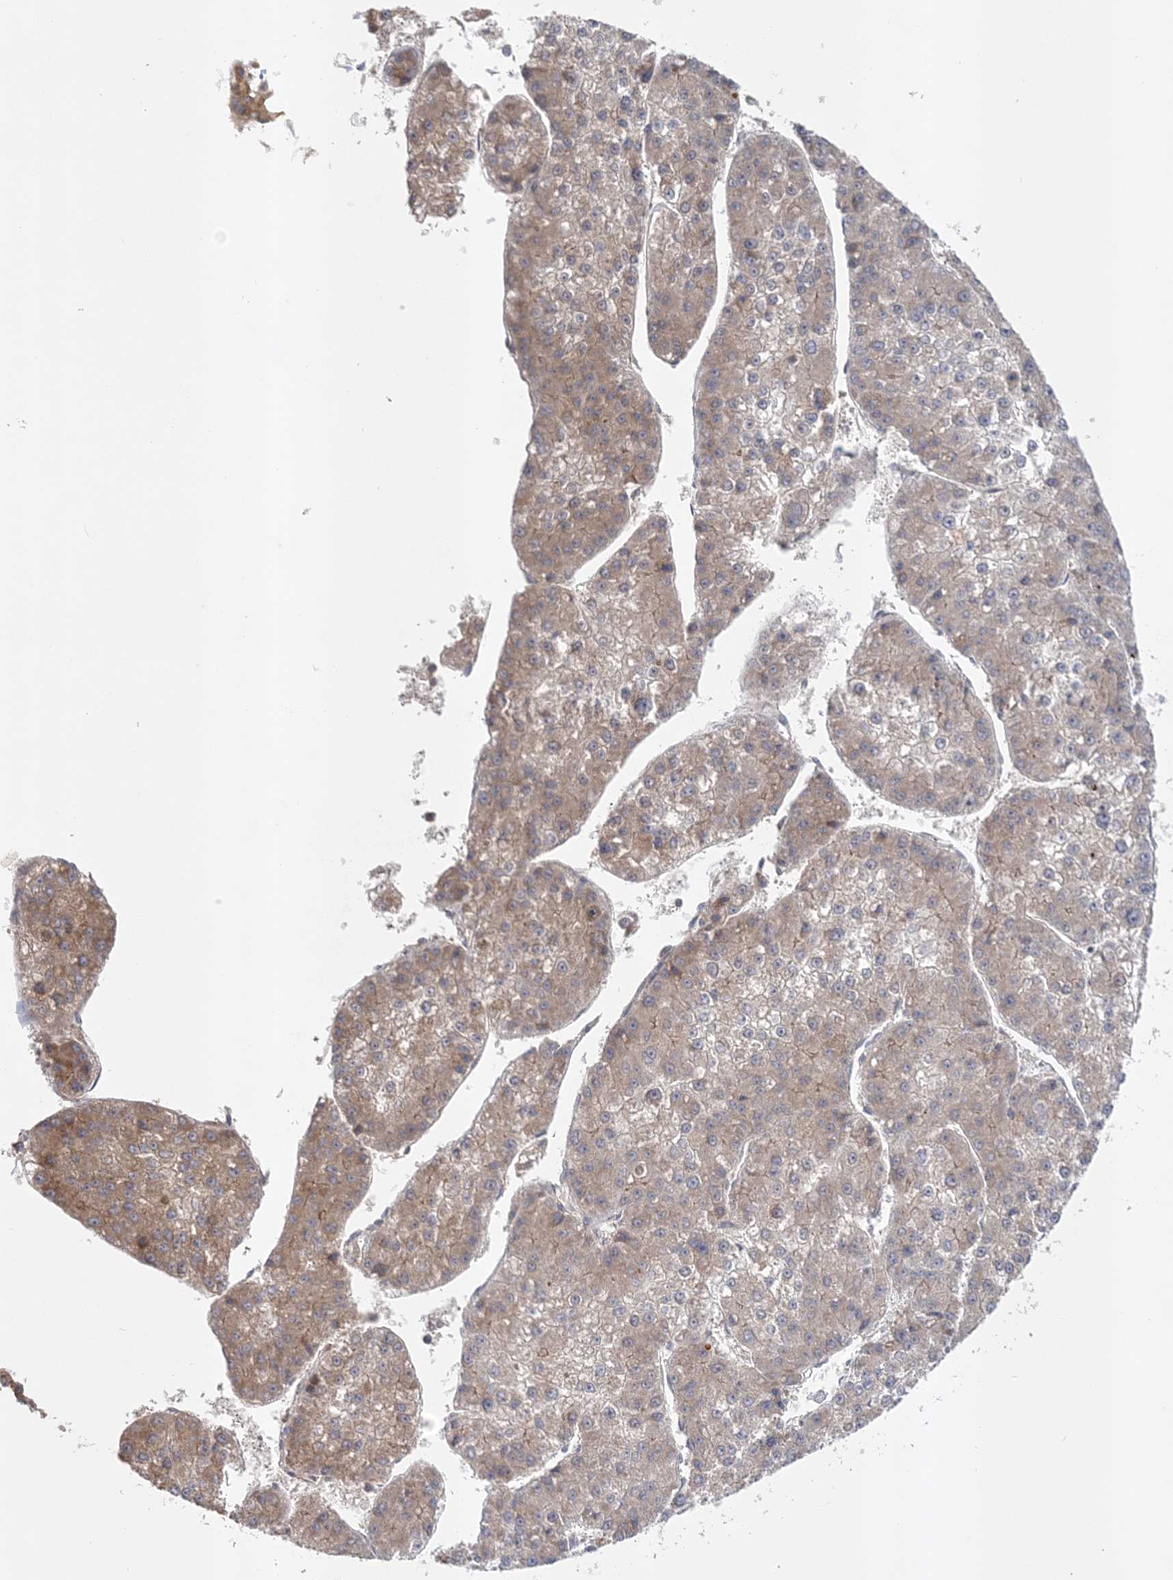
{"staining": {"intensity": "weak", "quantity": "25%-75%", "location": "cytoplasmic/membranous"}, "tissue": "liver cancer", "cell_type": "Tumor cells", "image_type": "cancer", "snomed": [{"axis": "morphology", "description": "Carcinoma, Hepatocellular, NOS"}, {"axis": "topography", "description": "Liver"}], "caption": "A brown stain highlights weak cytoplasmic/membranous positivity of a protein in hepatocellular carcinoma (liver) tumor cells.", "gene": "MMADHC", "patient": {"sex": "female", "age": 73}}